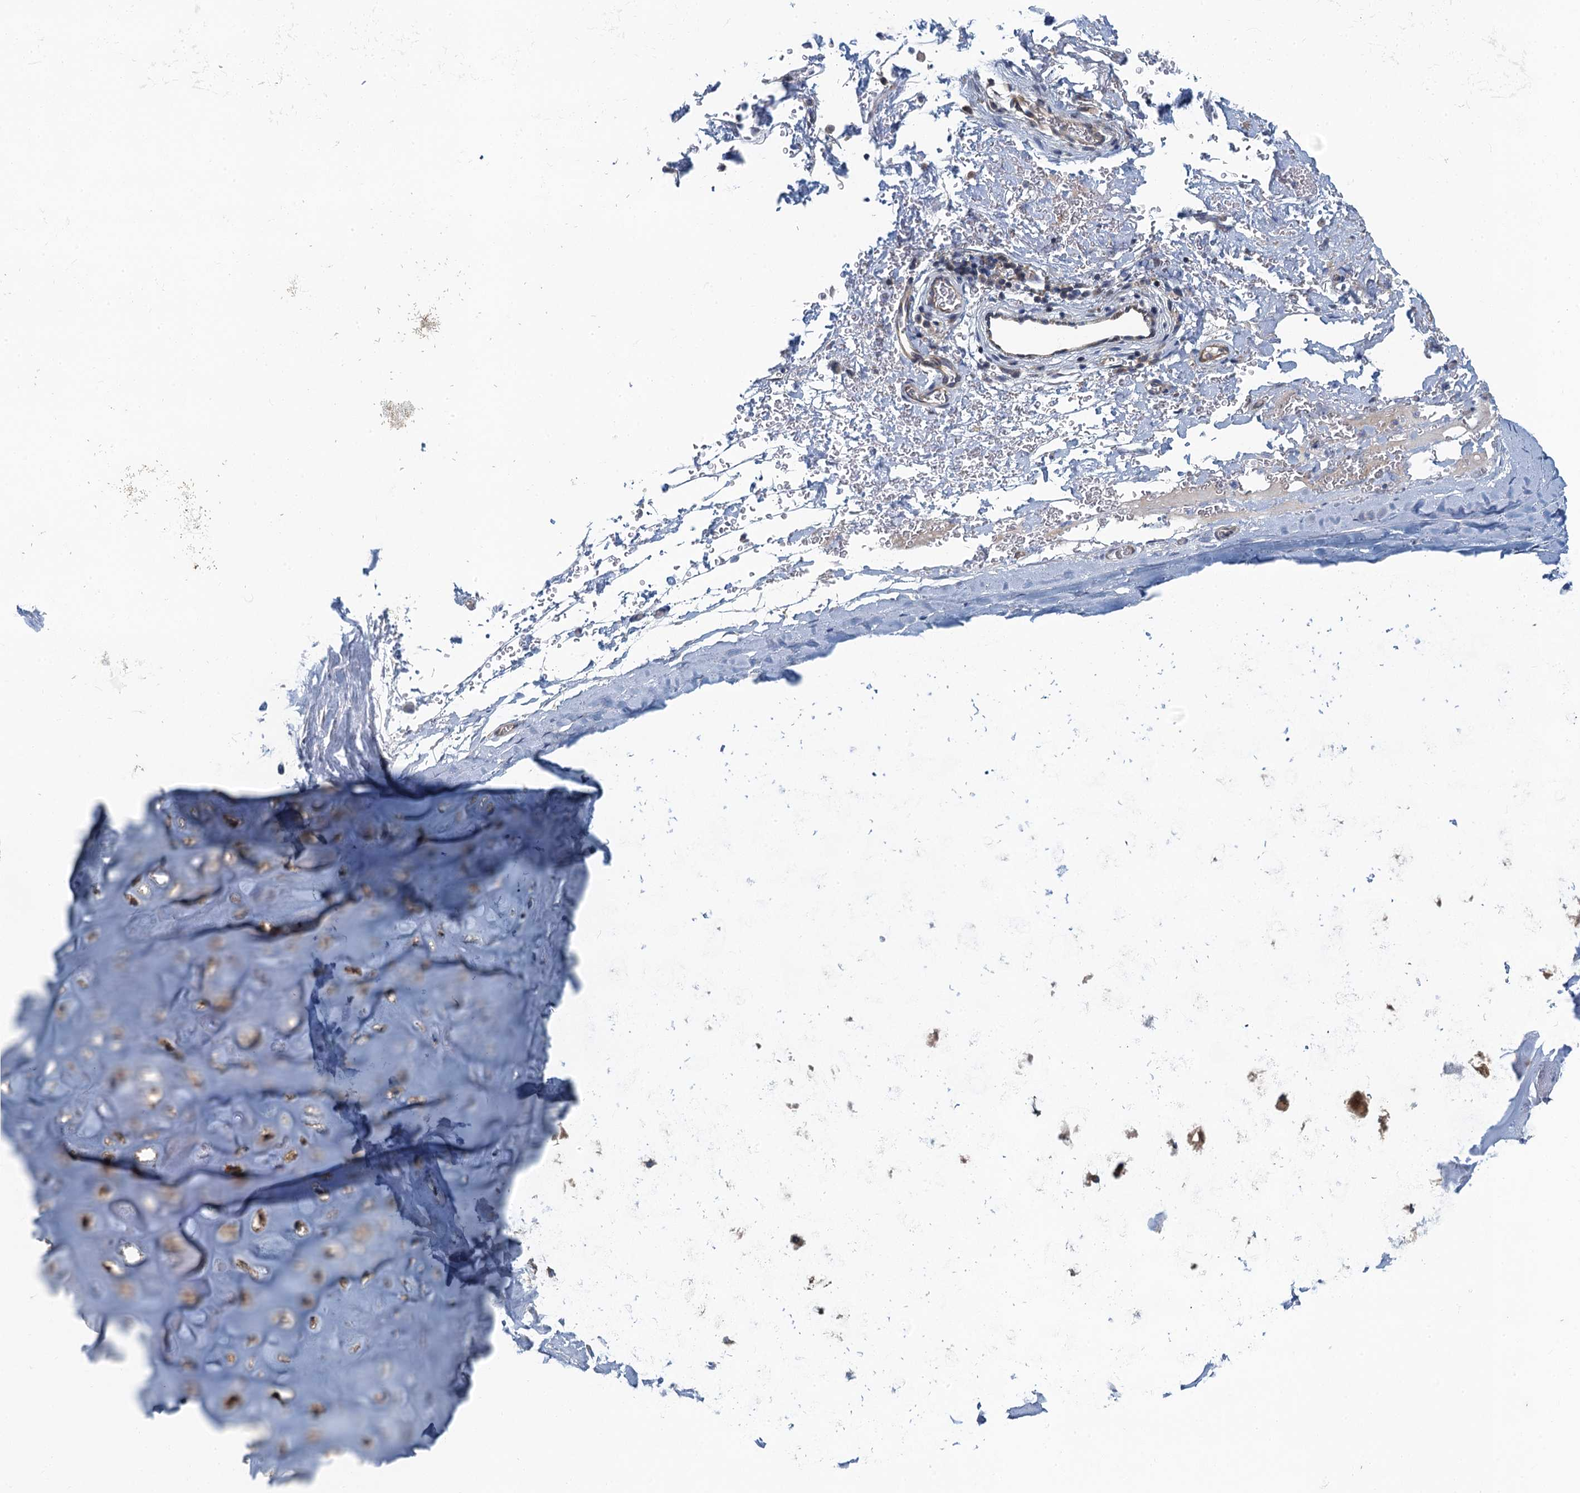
{"staining": {"intensity": "negative", "quantity": "none", "location": "none"}, "tissue": "adipose tissue", "cell_type": "Adipocytes", "image_type": "normal", "snomed": [{"axis": "morphology", "description": "Normal tissue, NOS"}, {"axis": "topography", "description": "Cartilage tissue"}], "caption": "IHC histopathology image of unremarkable adipose tissue: adipose tissue stained with DAB reveals no significant protein expression in adipocytes. The staining was performed using DAB (3,3'-diaminobenzidine) to visualize the protein expression in brown, while the nuclei were stained in blue with hematoxylin (Magnification: 20x).", "gene": "NCKAP1L", "patient": {"sex": "female", "age": 63}}